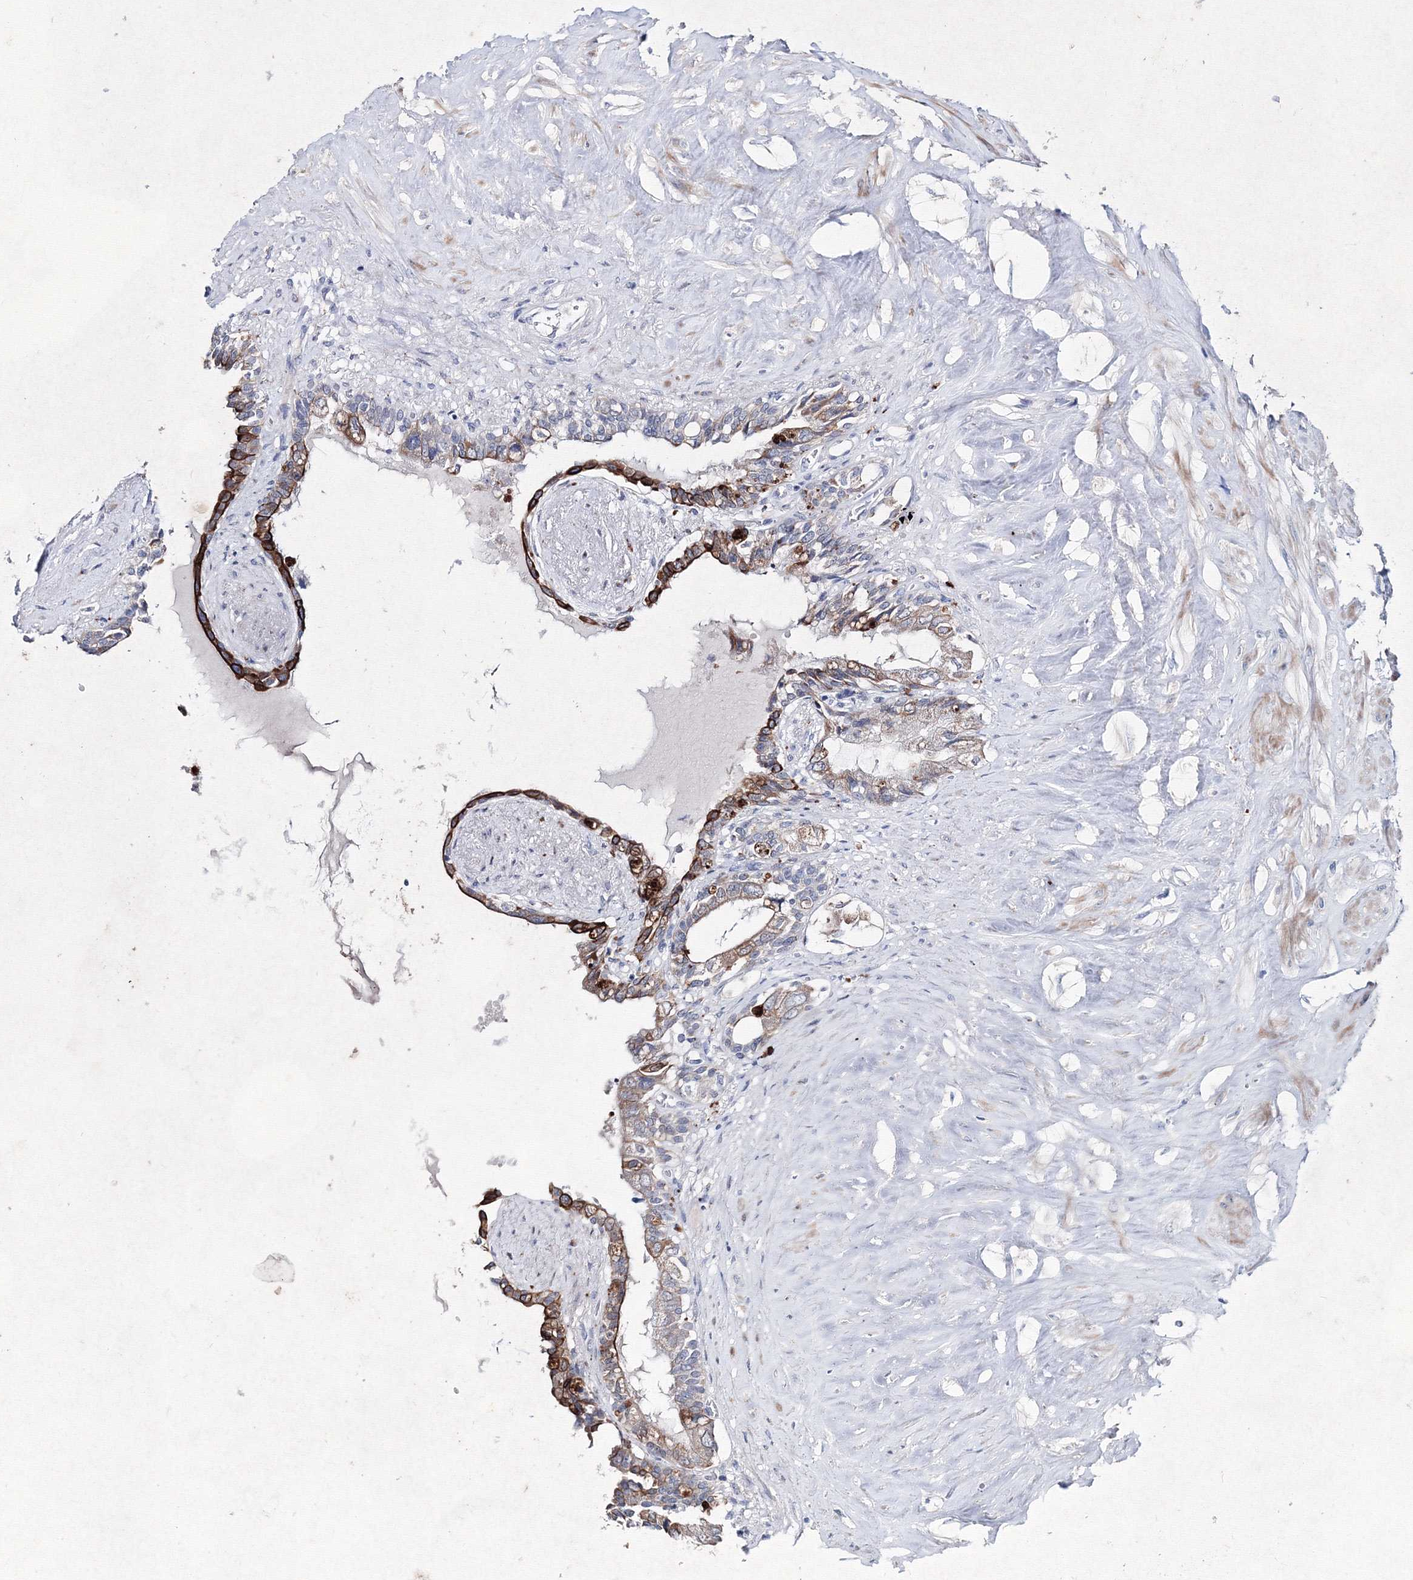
{"staining": {"intensity": "strong", "quantity": "25%-75%", "location": "cytoplasmic/membranous"}, "tissue": "seminal vesicle", "cell_type": "Glandular cells", "image_type": "normal", "snomed": [{"axis": "morphology", "description": "Normal tissue, NOS"}, {"axis": "topography", "description": "Seminal veicle"}], "caption": "A brown stain highlights strong cytoplasmic/membranous expression of a protein in glandular cells of benign seminal vesicle. The protein is stained brown, and the nuclei are stained in blue (DAB IHC with brightfield microscopy, high magnification).", "gene": "SMIM29", "patient": {"sex": "male", "age": 63}}